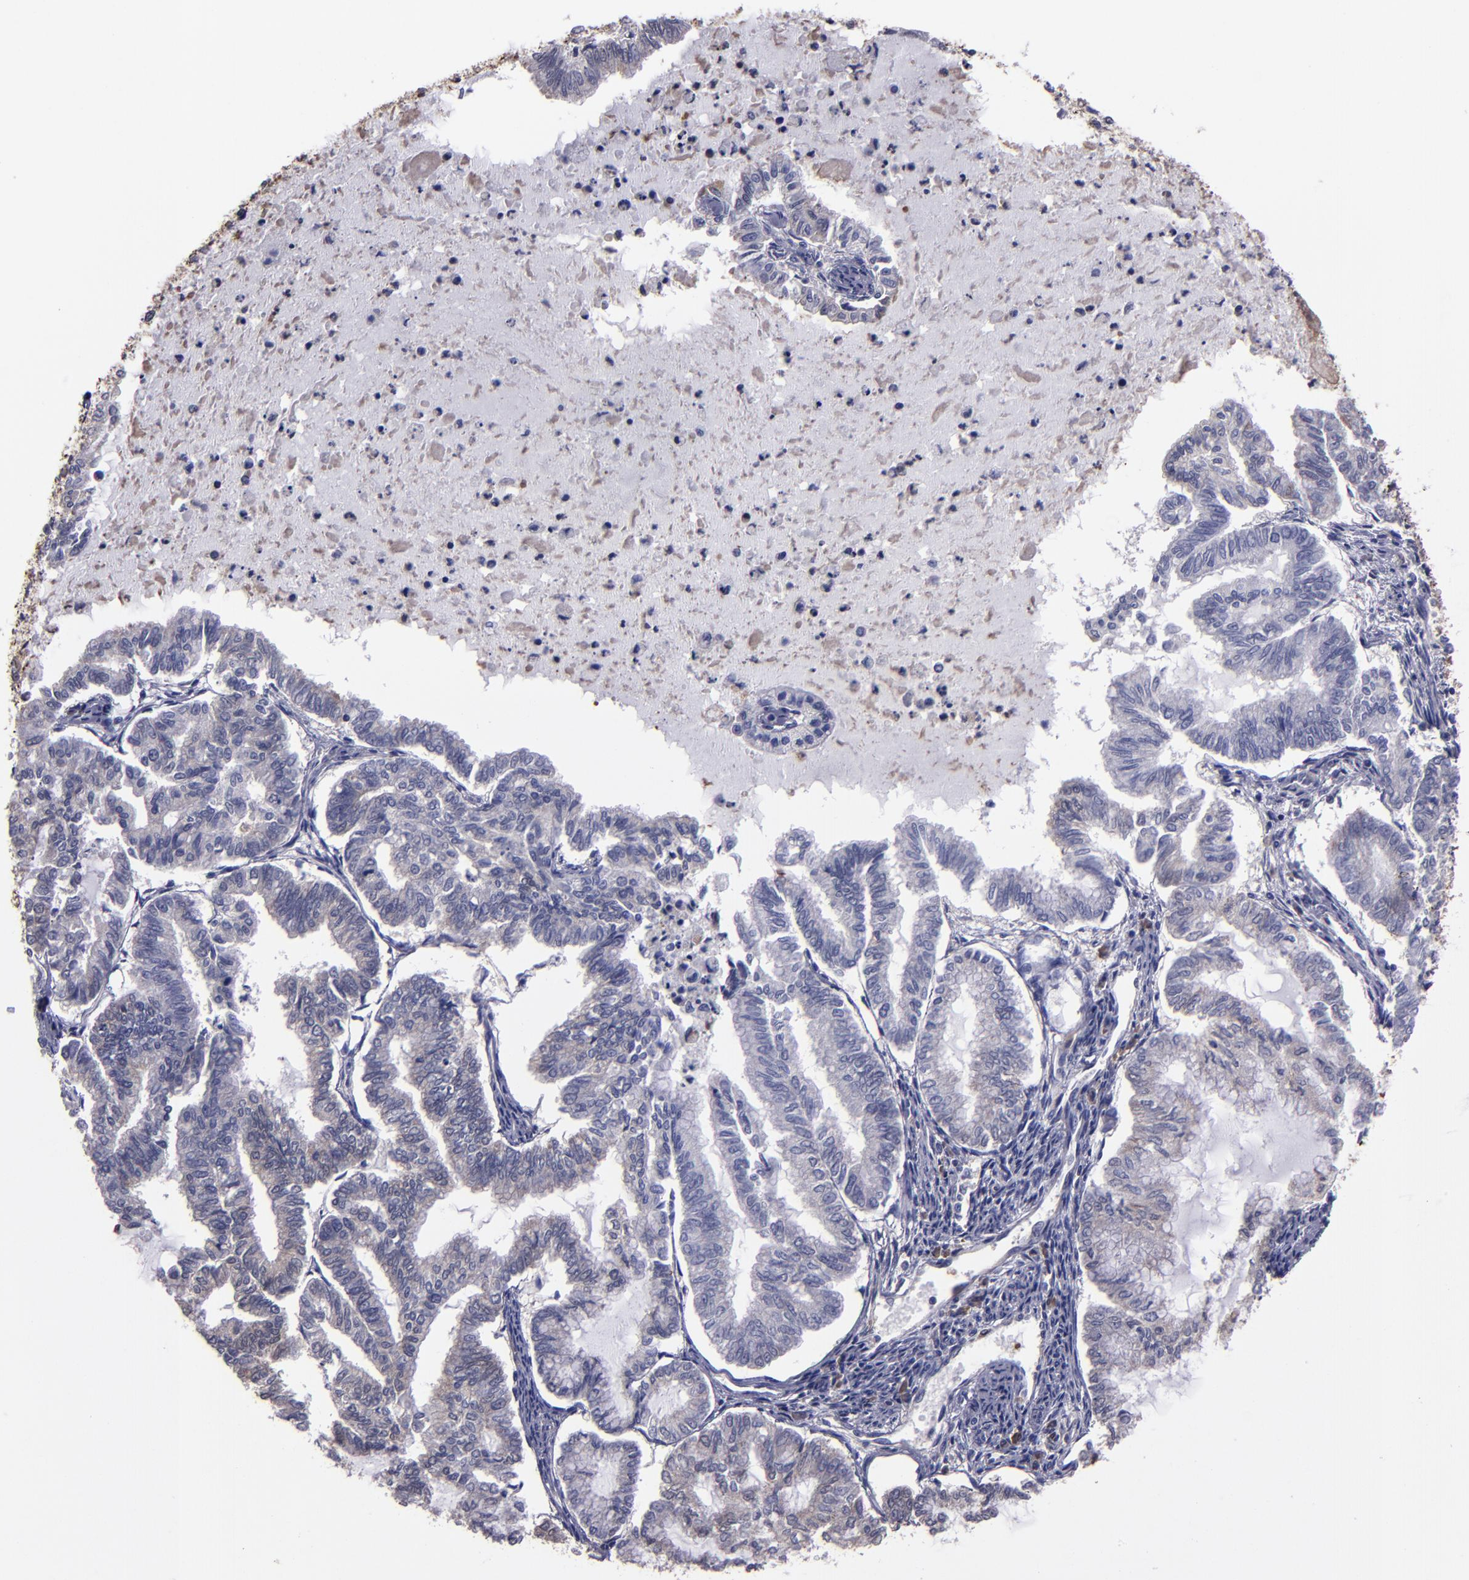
{"staining": {"intensity": "weak", "quantity": "25%-75%", "location": "cytoplasmic/membranous"}, "tissue": "endometrial cancer", "cell_type": "Tumor cells", "image_type": "cancer", "snomed": [{"axis": "morphology", "description": "Adenocarcinoma, NOS"}, {"axis": "topography", "description": "Endometrium"}], "caption": "Tumor cells reveal weak cytoplasmic/membranous positivity in approximately 25%-75% of cells in adenocarcinoma (endometrial).", "gene": "CARS1", "patient": {"sex": "female", "age": 79}}